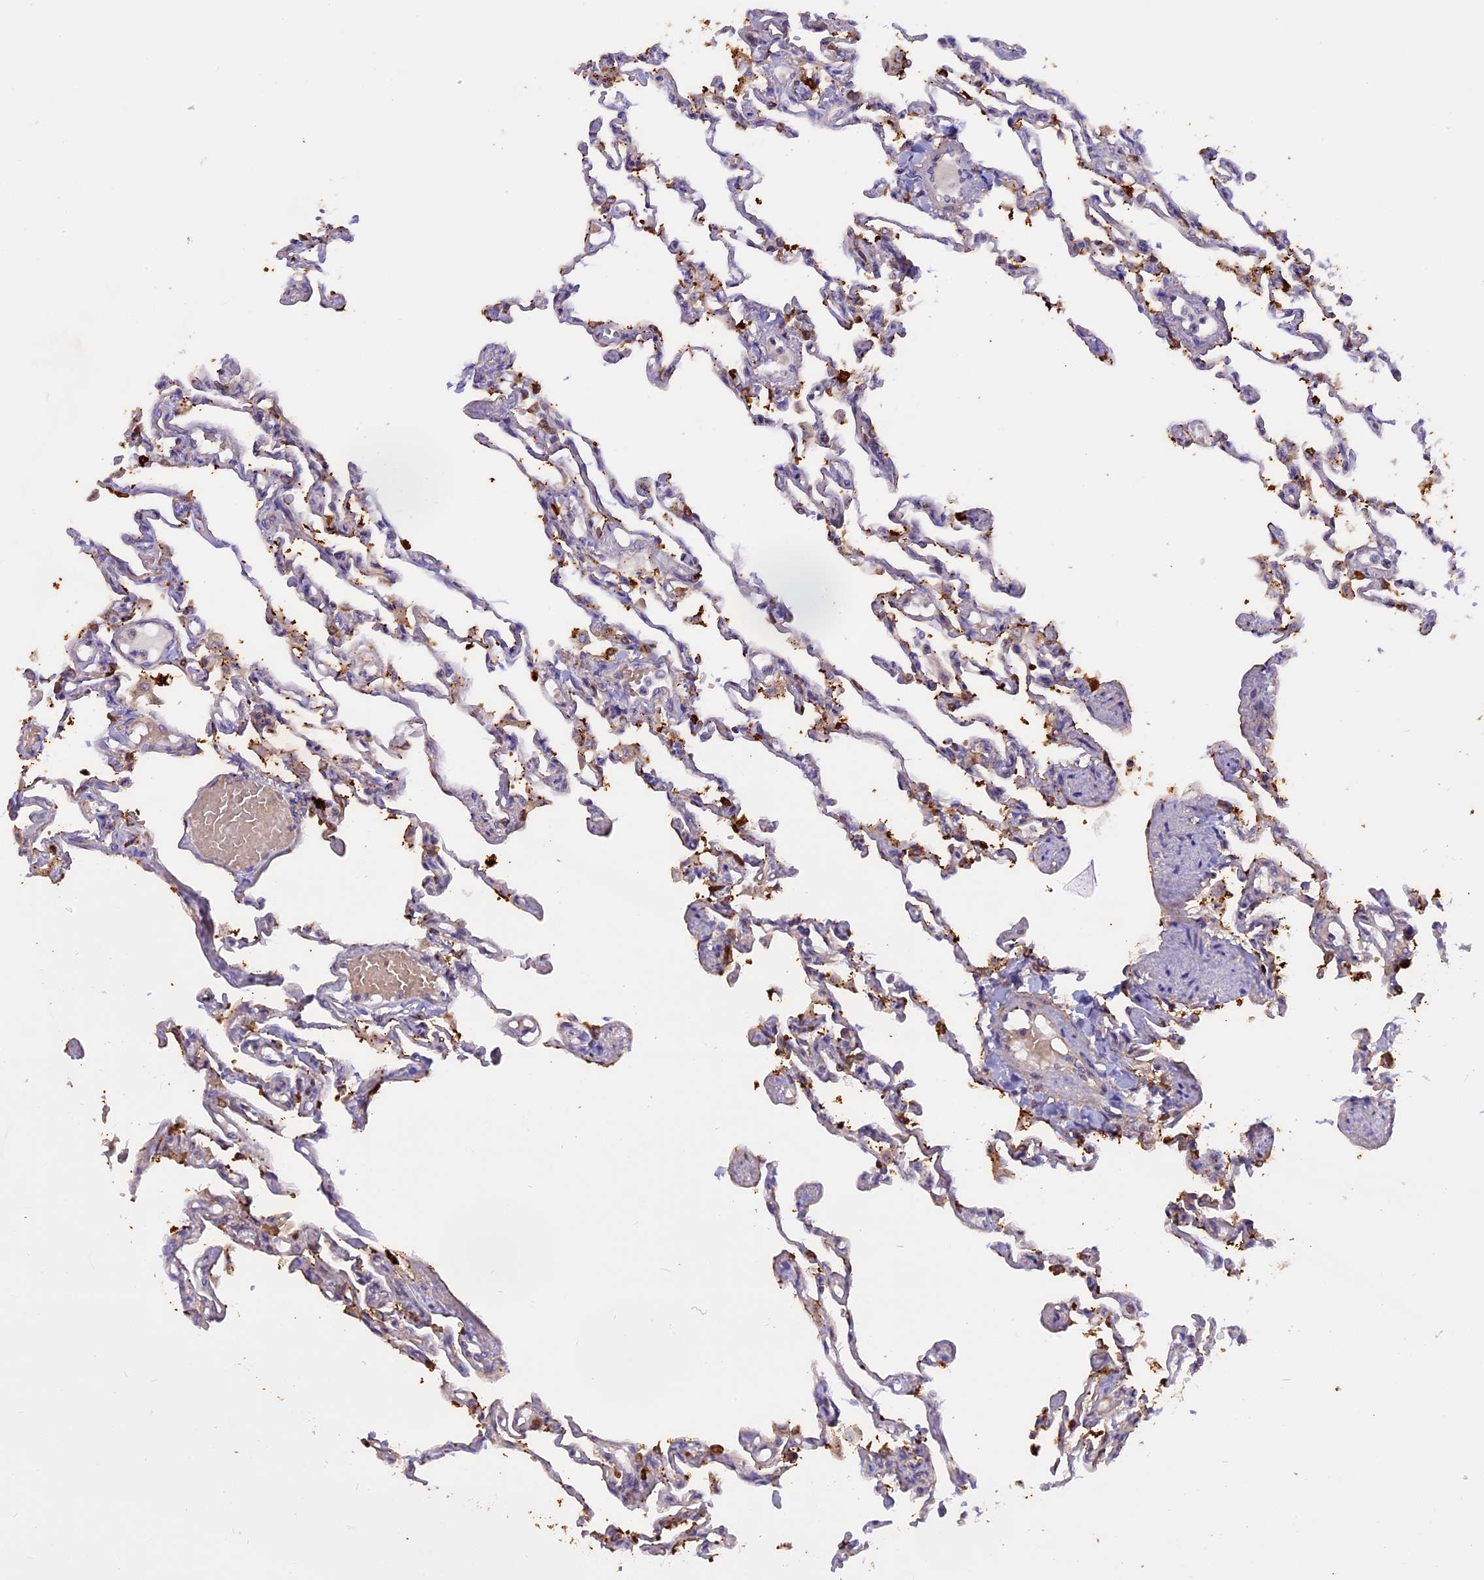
{"staining": {"intensity": "strong", "quantity": "25%-75%", "location": "cytoplasmic/membranous"}, "tissue": "lung", "cell_type": "Alveolar cells", "image_type": "normal", "snomed": [{"axis": "morphology", "description": "Normal tissue, NOS"}, {"axis": "topography", "description": "Lung"}], "caption": "A brown stain shows strong cytoplasmic/membranous positivity of a protein in alveolar cells of unremarkable human lung. Ihc stains the protein of interest in brown and the nuclei are stained blue.", "gene": "MEMO1", "patient": {"sex": "male", "age": 21}}